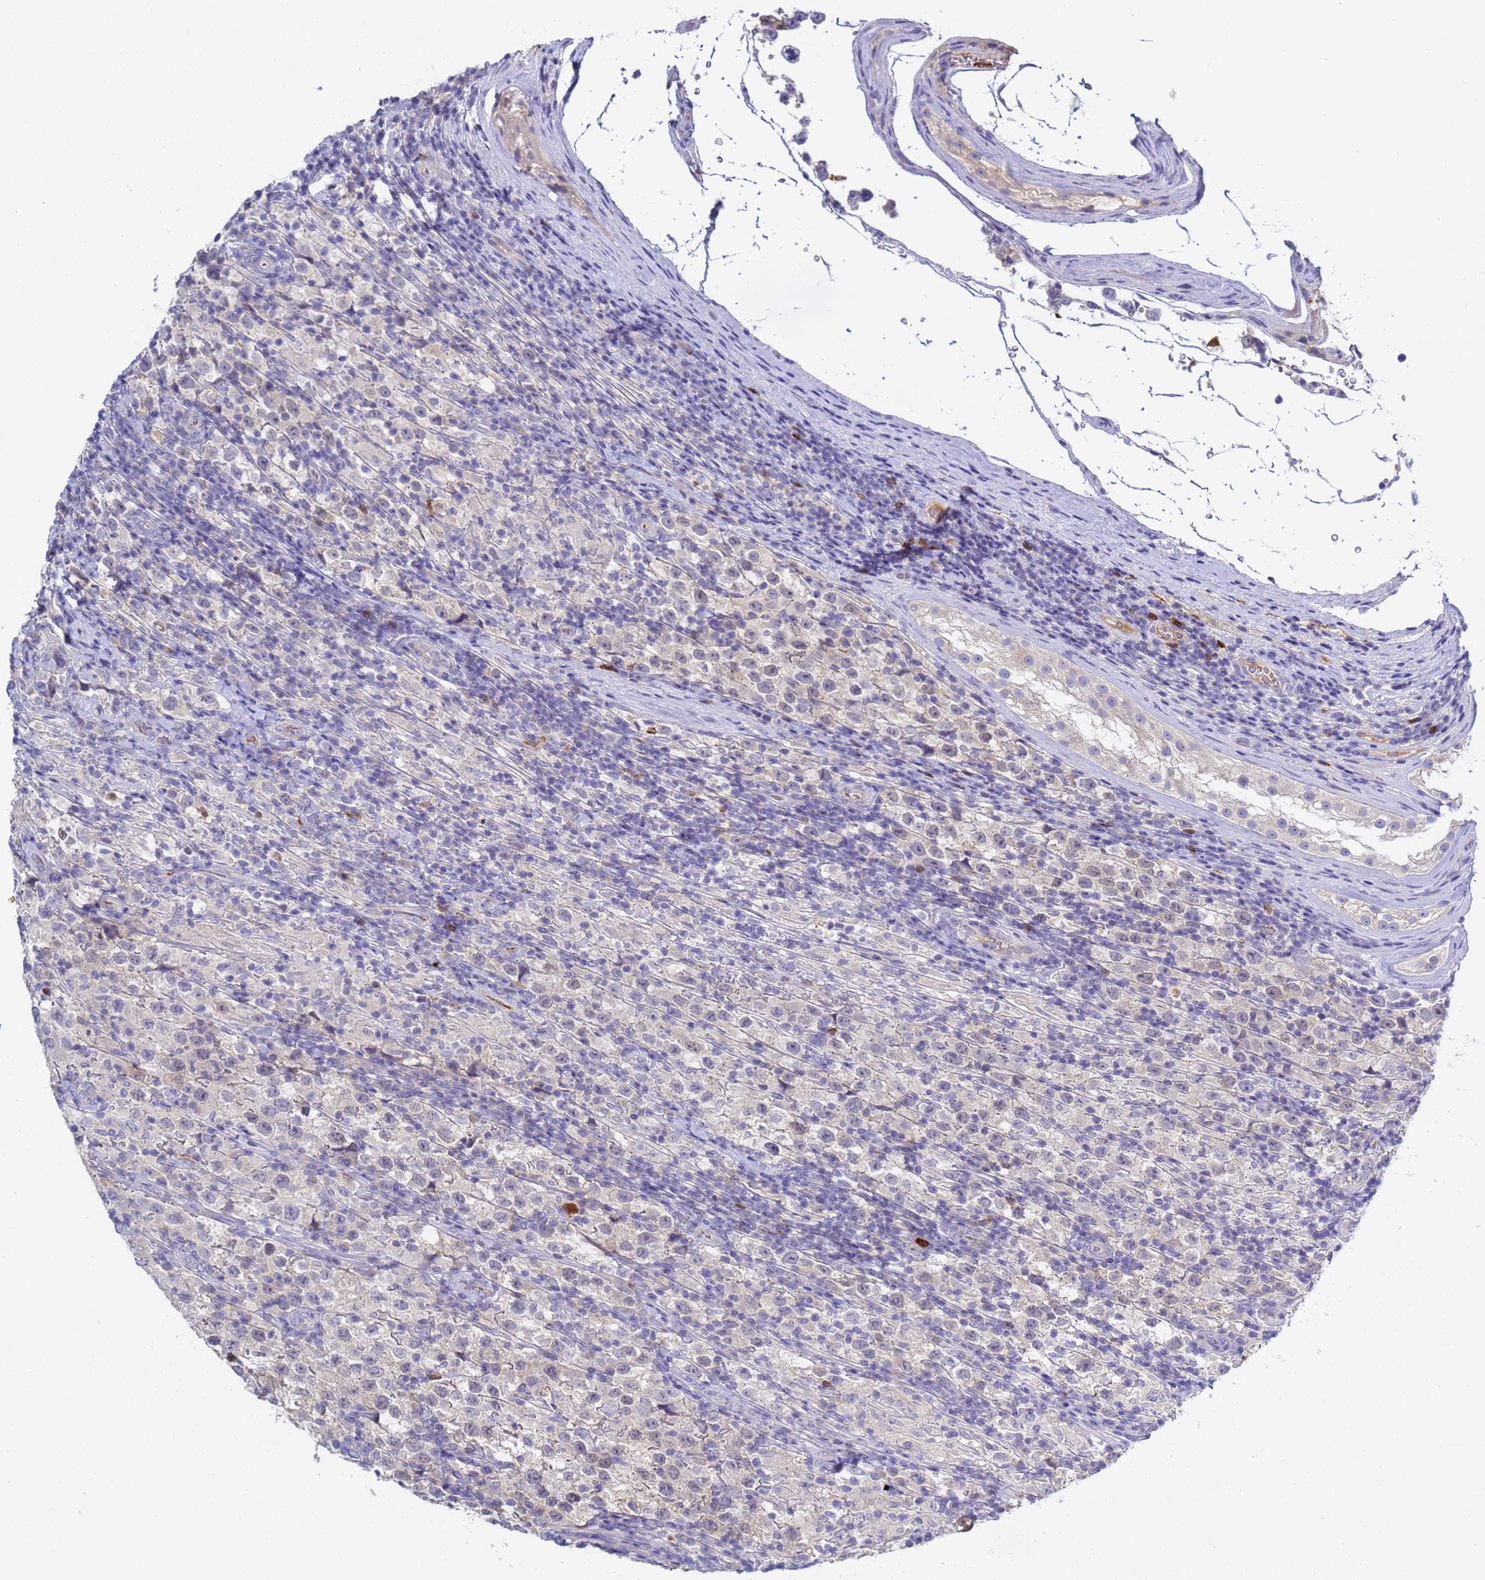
{"staining": {"intensity": "negative", "quantity": "none", "location": "none"}, "tissue": "testis cancer", "cell_type": "Tumor cells", "image_type": "cancer", "snomed": [{"axis": "morphology", "description": "Seminoma, NOS"}, {"axis": "morphology", "description": "Carcinoma, Embryonal, NOS"}, {"axis": "topography", "description": "Testis"}], "caption": "A high-resolution image shows immunohistochemistry staining of testis seminoma, which exhibits no significant staining in tumor cells.", "gene": "C4orf46", "patient": {"sex": "male", "age": 41}}